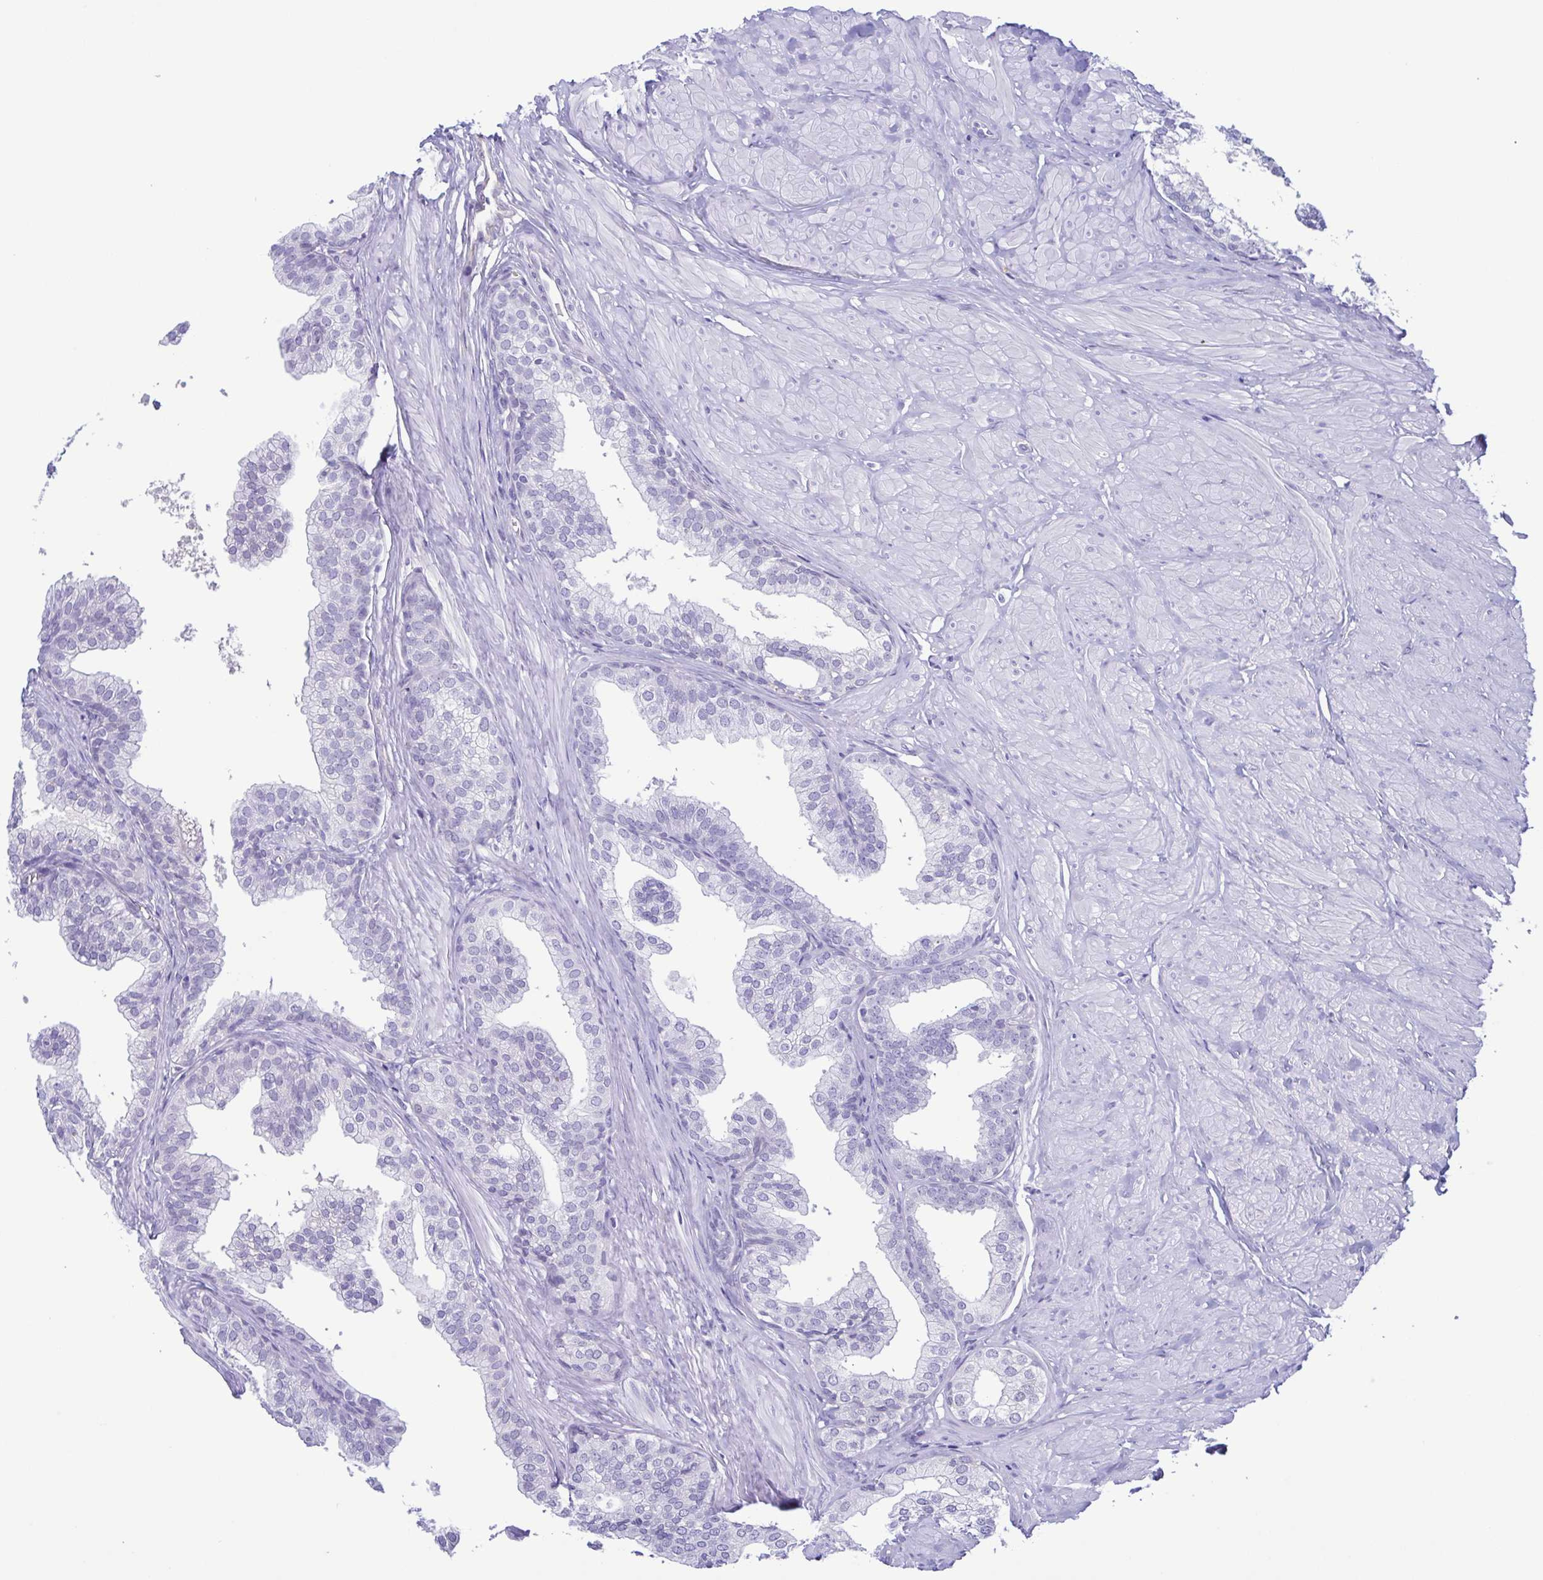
{"staining": {"intensity": "negative", "quantity": "none", "location": "none"}, "tissue": "prostate", "cell_type": "Glandular cells", "image_type": "normal", "snomed": [{"axis": "morphology", "description": "Normal tissue, NOS"}, {"axis": "topography", "description": "Prostate"}, {"axis": "topography", "description": "Peripheral nerve tissue"}], "caption": "IHC photomicrograph of benign human prostate stained for a protein (brown), which shows no expression in glandular cells. (Immunohistochemistry, brightfield microscopy, high magnification).", "gene": "LDHC", "patient": {"sex": "male", "age": 55}}